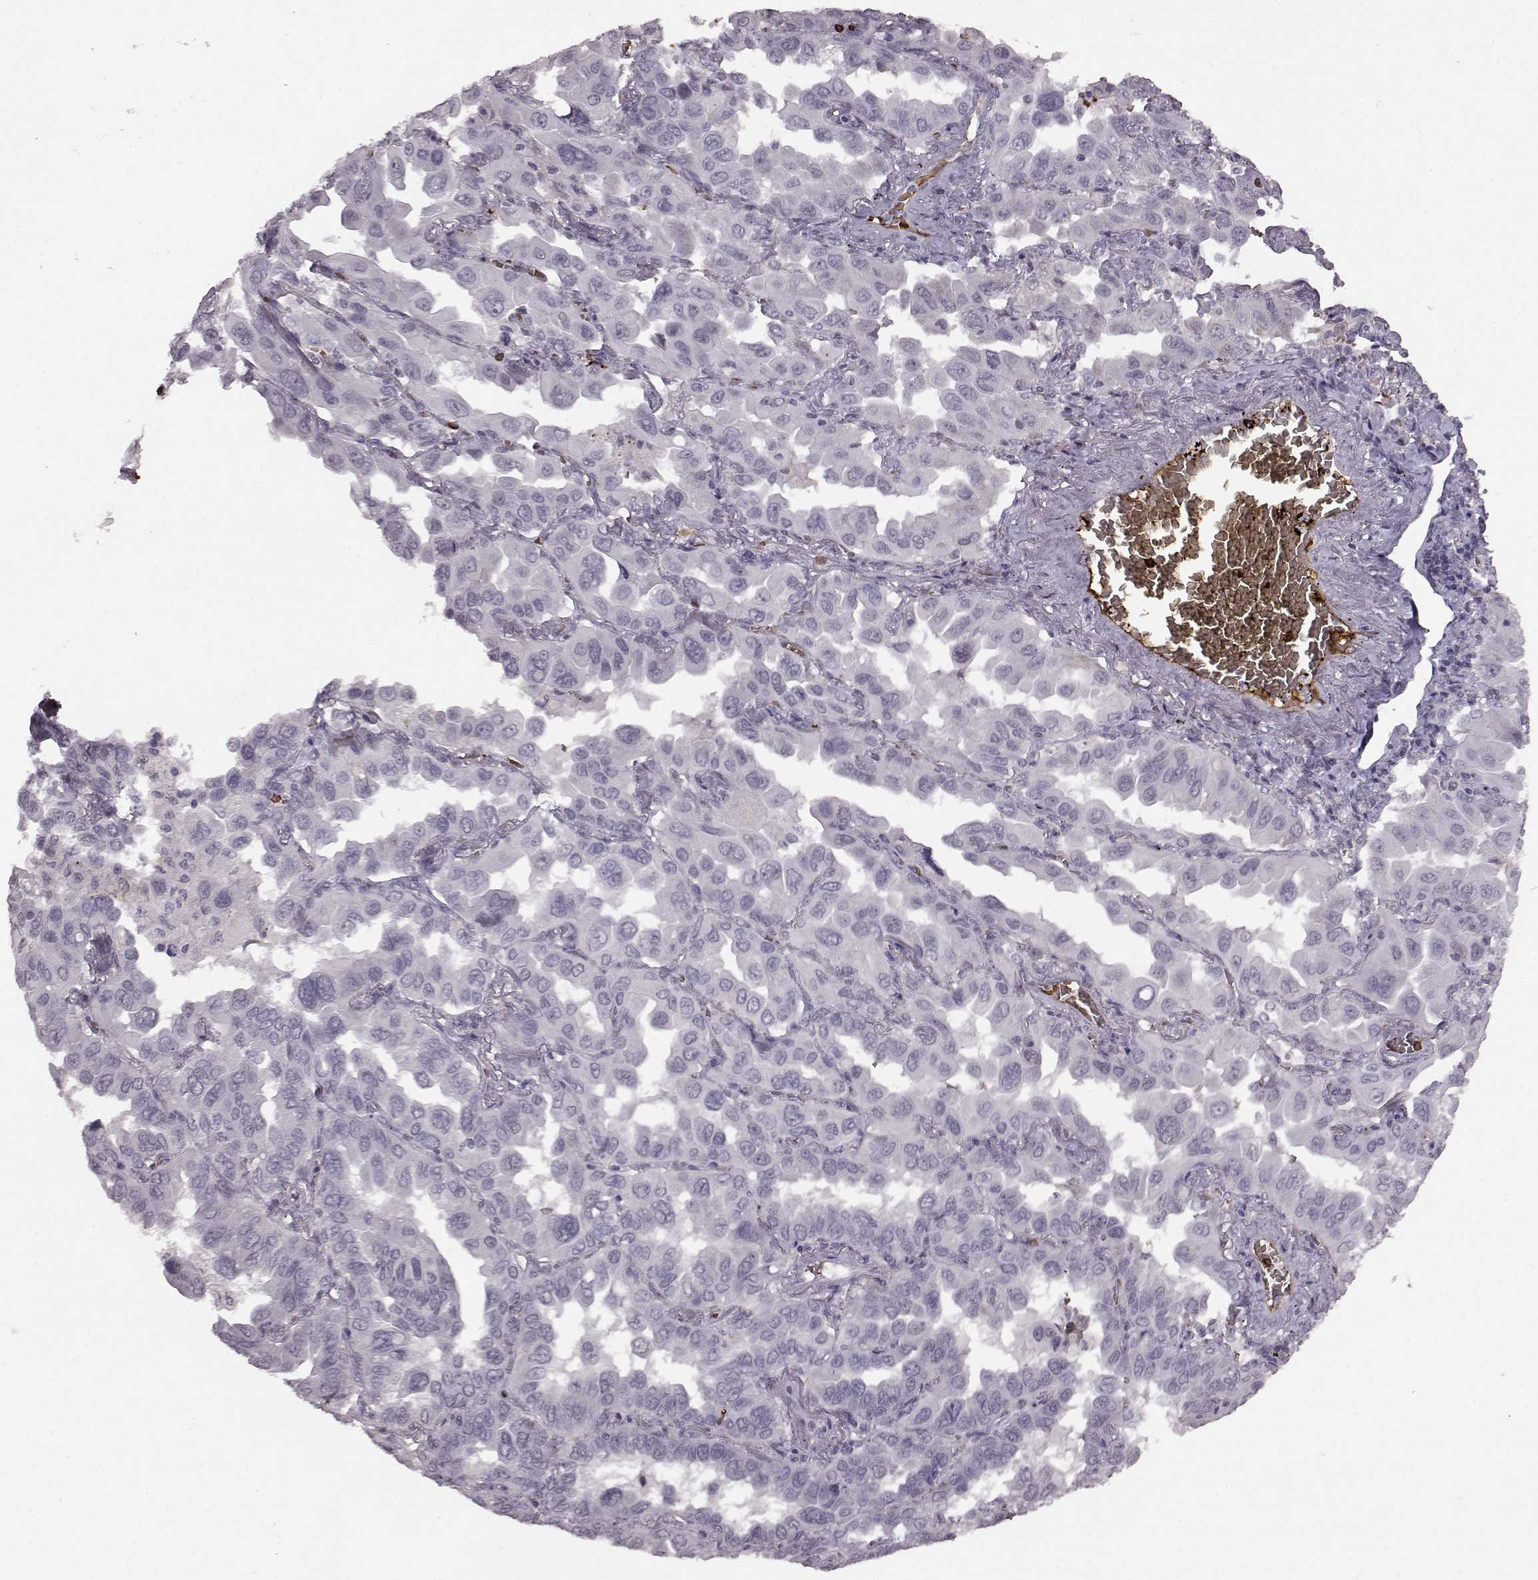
{"staining": {"intensity": "negative", "quantity": "none", "location": "none"}, "tissue": "lung cancer", "cell_type": "Tumor cells", "image_type": "cancer", "snomed": [{"axis": "morphology", "description": "Adenocarcinoma, NOS"}, {"axis": "topography", "description": "Lung"}], "caption": "There is no significant staining in tumor cells of lung cancer (adenocarcinoma).", "gene": "PROP1", "patient": {"sex": "male", "age": 64}}